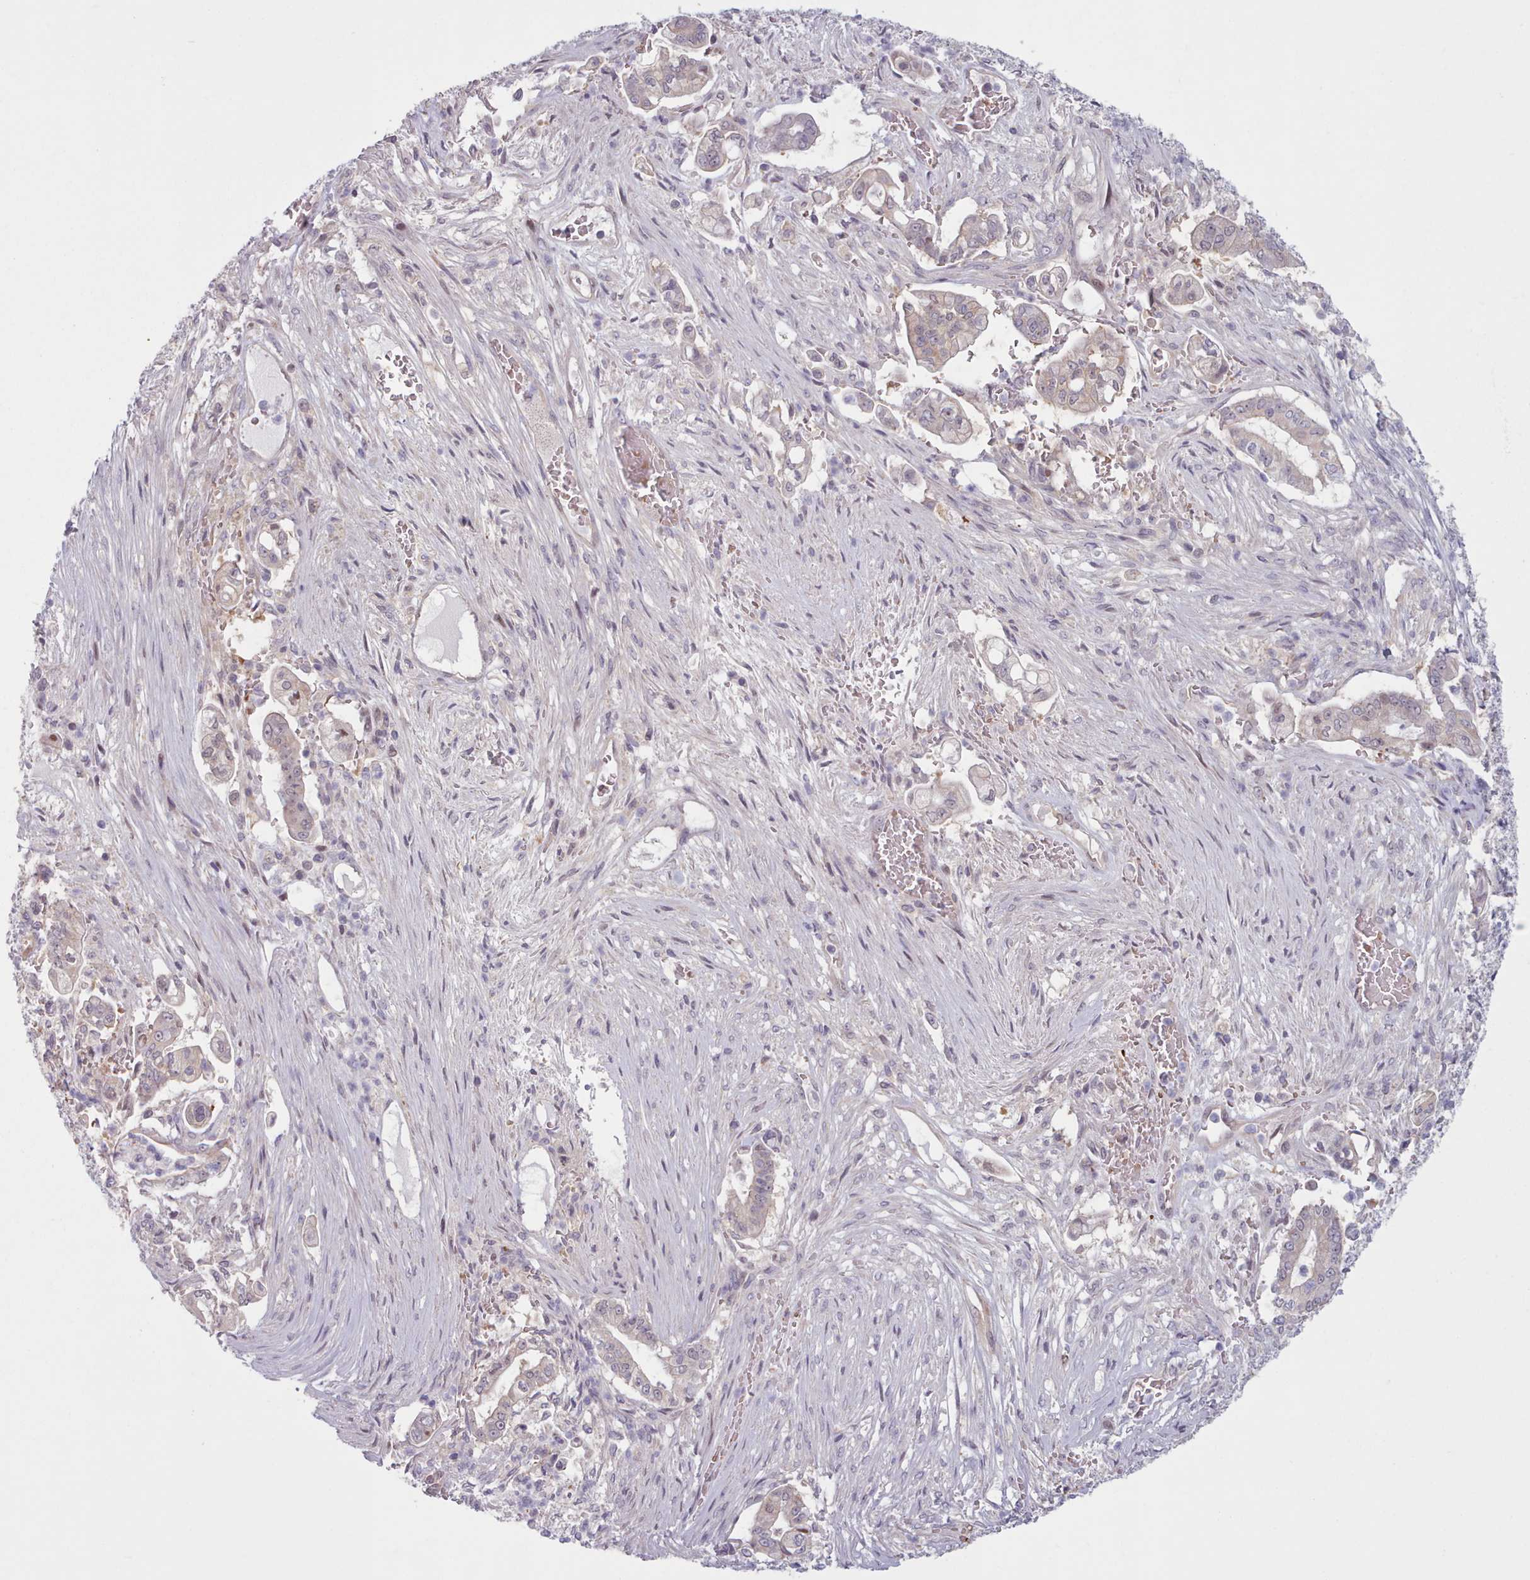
{"staining": {"intensity": "weak", "quantity": "25%-75%", "location": "cytoplasmic/membranous"}, "tissue": "pancreatic cancer", "cell_type": "Tumor cells", "image_type": "cancer", "snomed": [{"axis": "morphology", "description": "Adenocarcinoma, NOS"}, {"axis": "topography", "description": "Pancreas"}], "caption": "Protein expression analysis of pancreatic adenocarcinoma demonstrates weak cytoplasmic/membranous positivity in about 25%-75% of tumor cells.", "gene": "KBTBD7", "patient": {"sex": "female", "age": 69}}